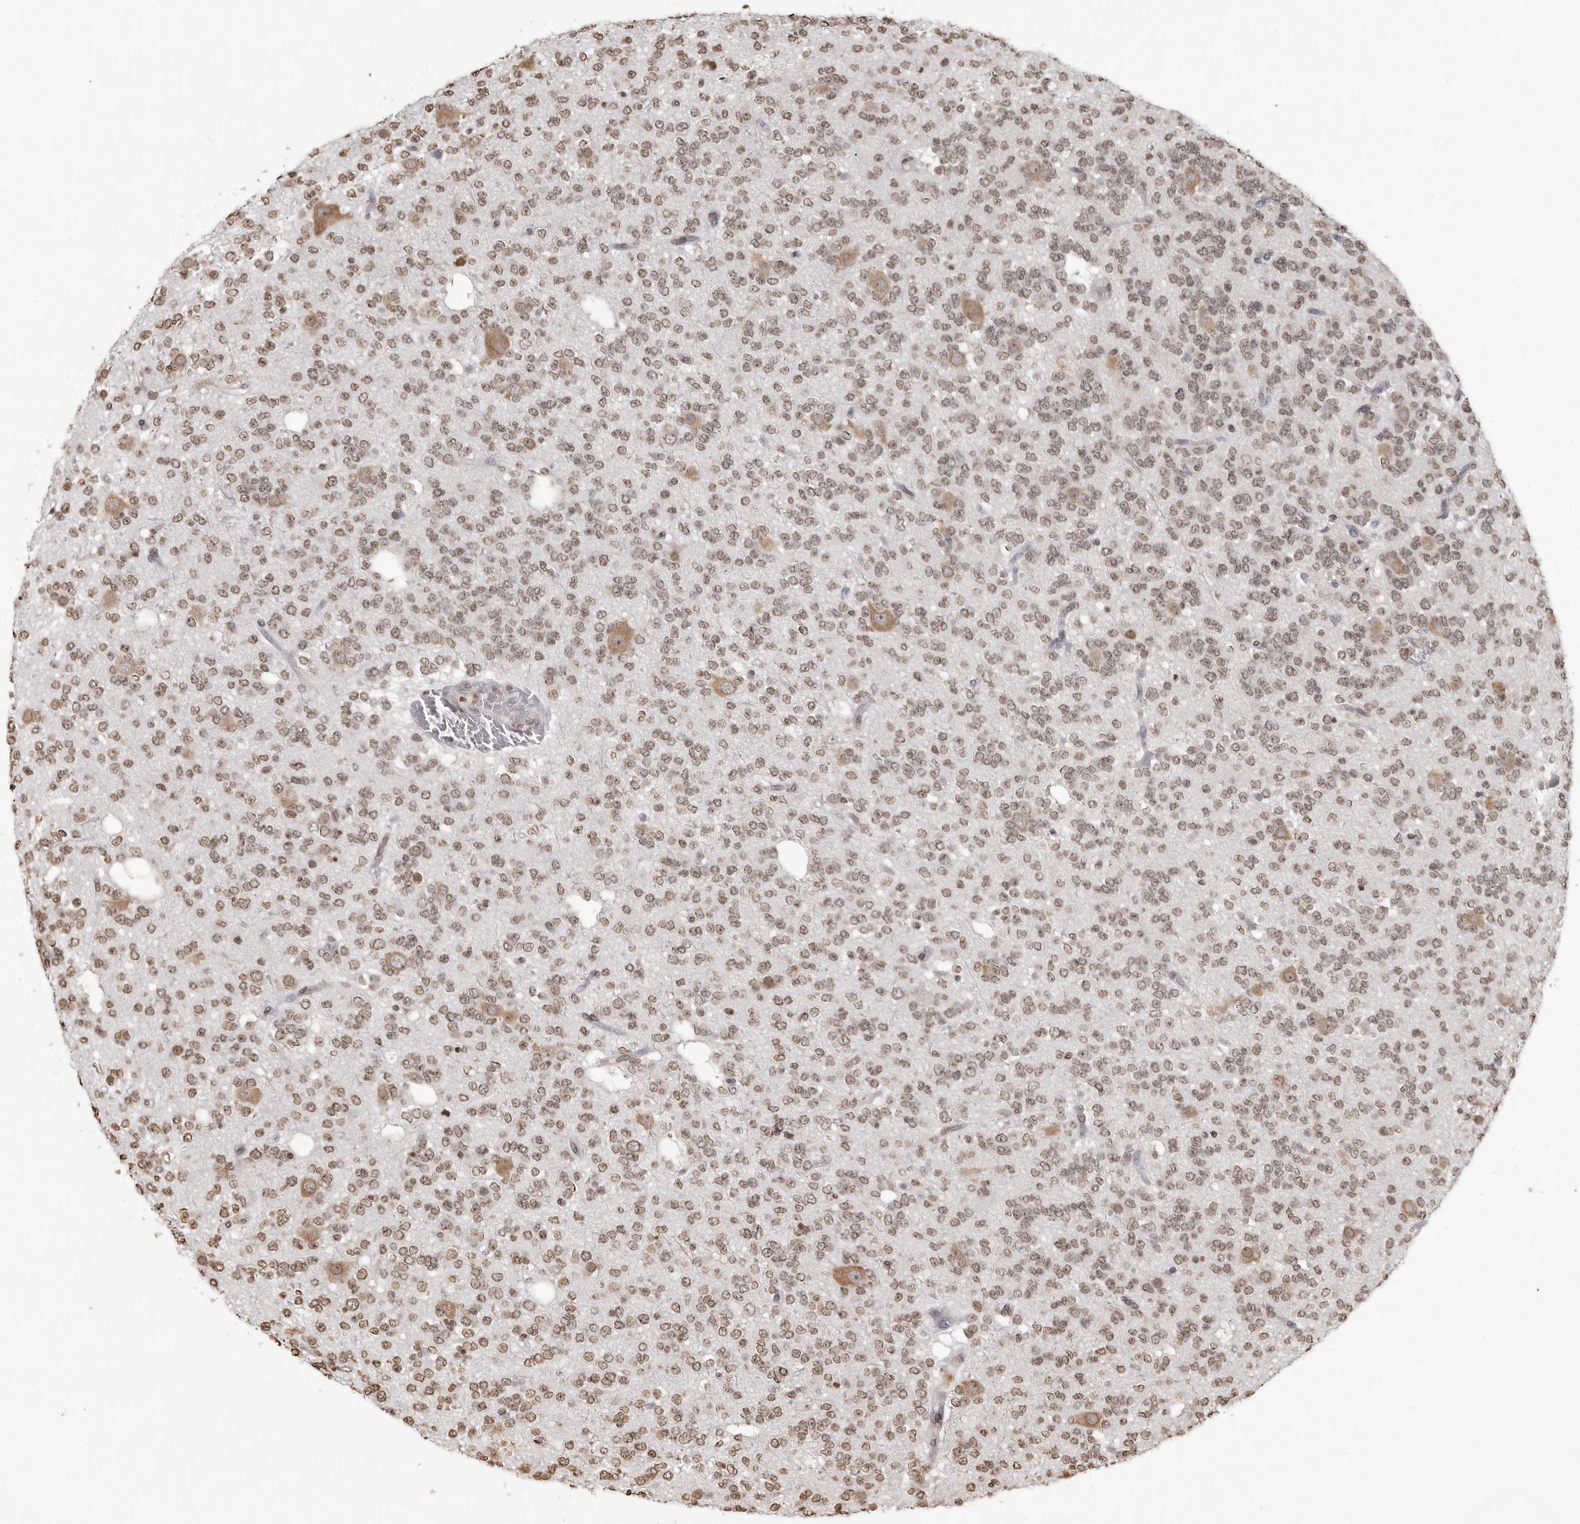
{"staining": {"intensity": "weak", "quantity": ">75%", "location": "nuclear"}, "tissue": "glioma", "cell_type": "Tumor cells", "image_type": "cancer", "snomed": [{"axis": "morphology", "description": "Glioma, malignant, Low grade"}, {"axis": "topography", "description": "Brain"}], "caption": "Malignant glioma (low-grade) stained with a brown dye shows weak nuclear positive staining in approximately >75% of tumor cells.", "gene": "WDR45", "patient": {"sex": "male", "age": 38}}